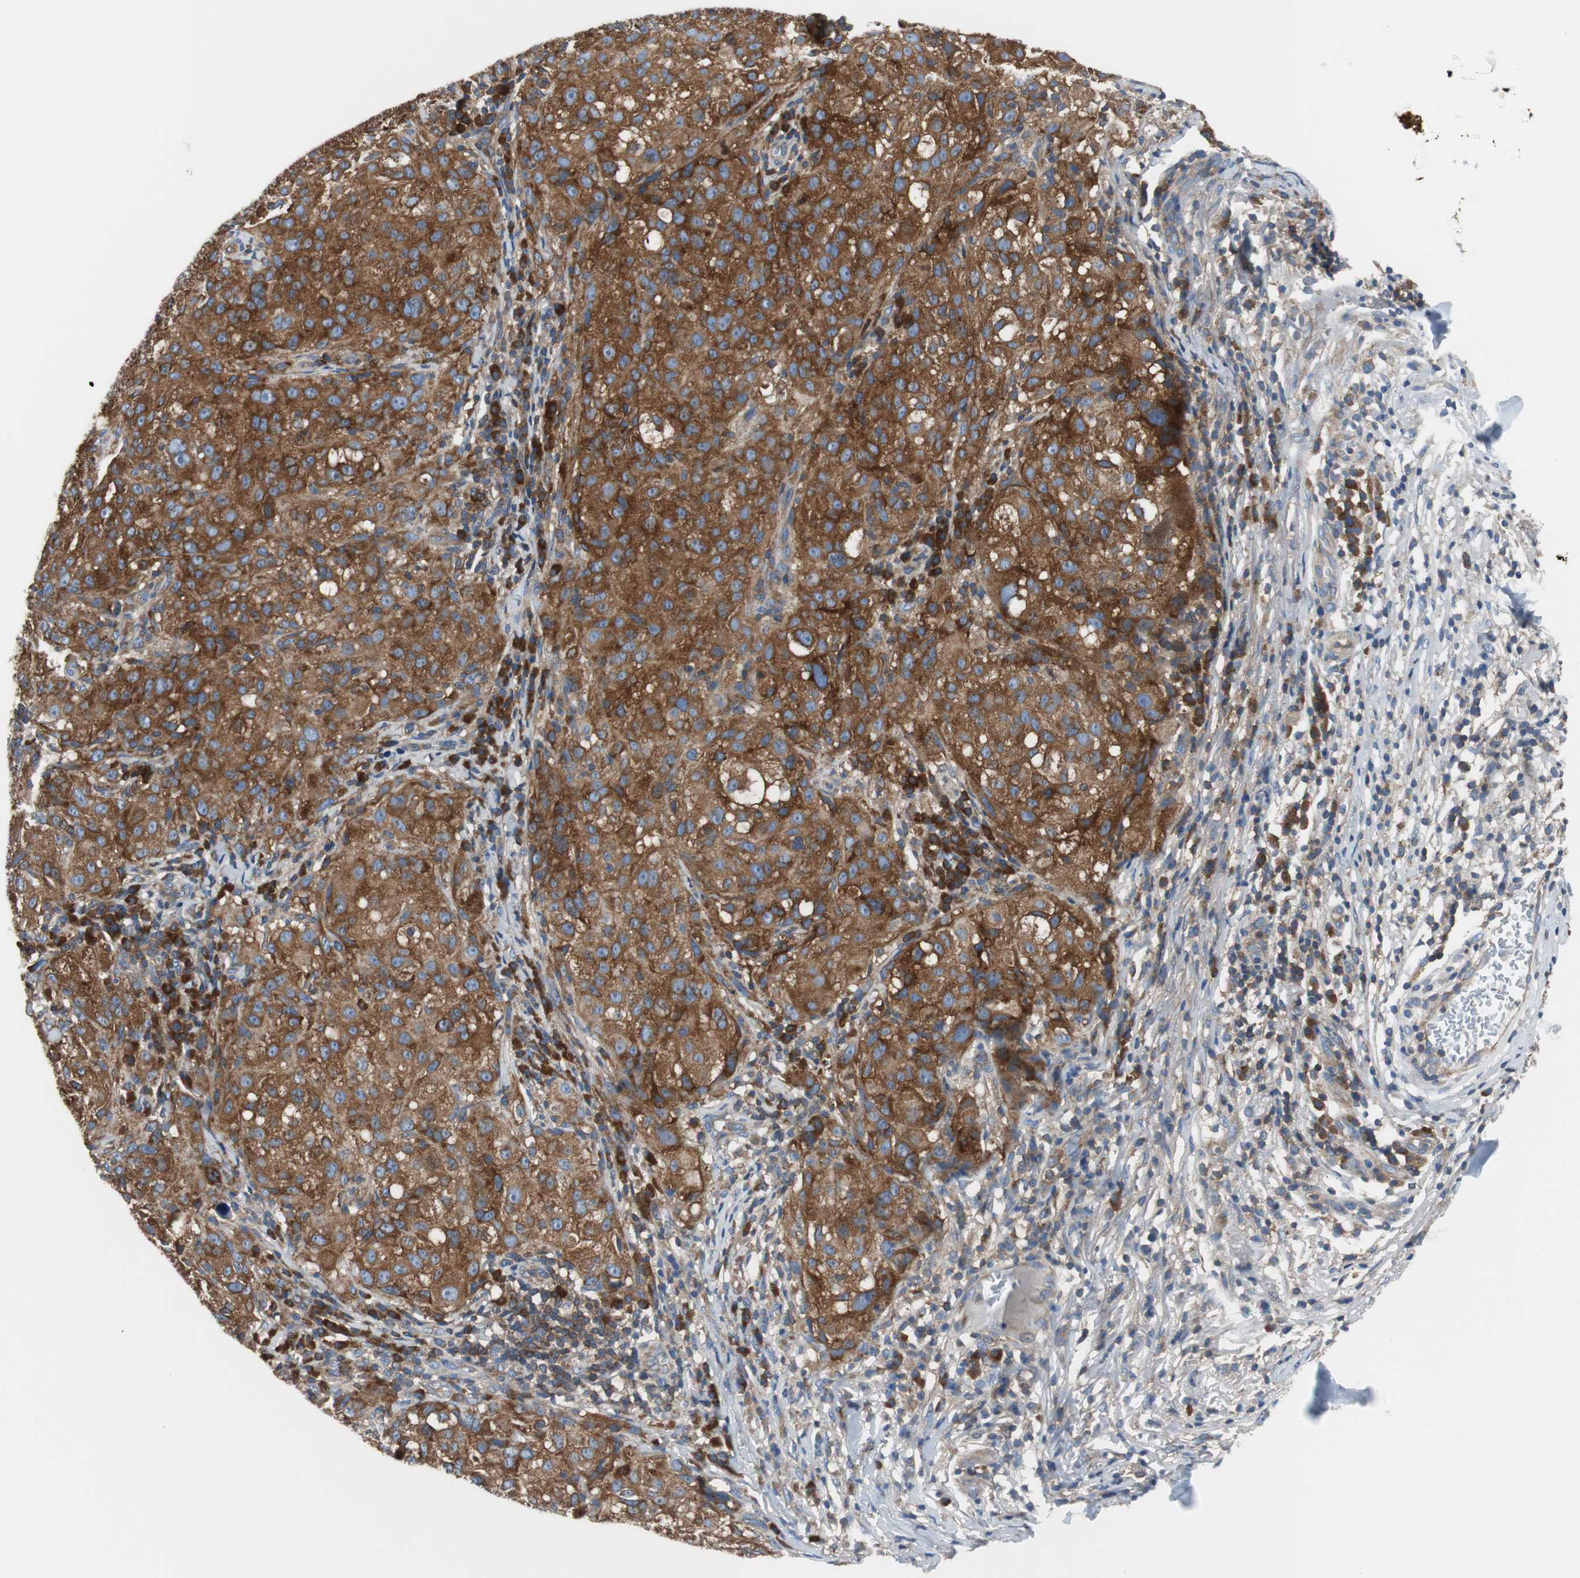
{"staining": {"intensity": "strong", "quantity": ">75%", "location": "cytoplasmic/membranous"}, "tissue": "melanoma", "cell_type": "Tumor cells", "image_type": "cancer", "snomed": [{"axis": "morphology", "description": "Necrosis, NOS"}, {"axis": "morphology", "description": "Malignant melanoma, NOS"}, {"axis": "topography", "description": "Skin"}], "caption": "Tumor cells exhibit strong cytoplasmic/membranous expression in approximately >75% of cells in melanoma.", "gene": "BRAF", "patient": {"sex": "female", "age": 87}}